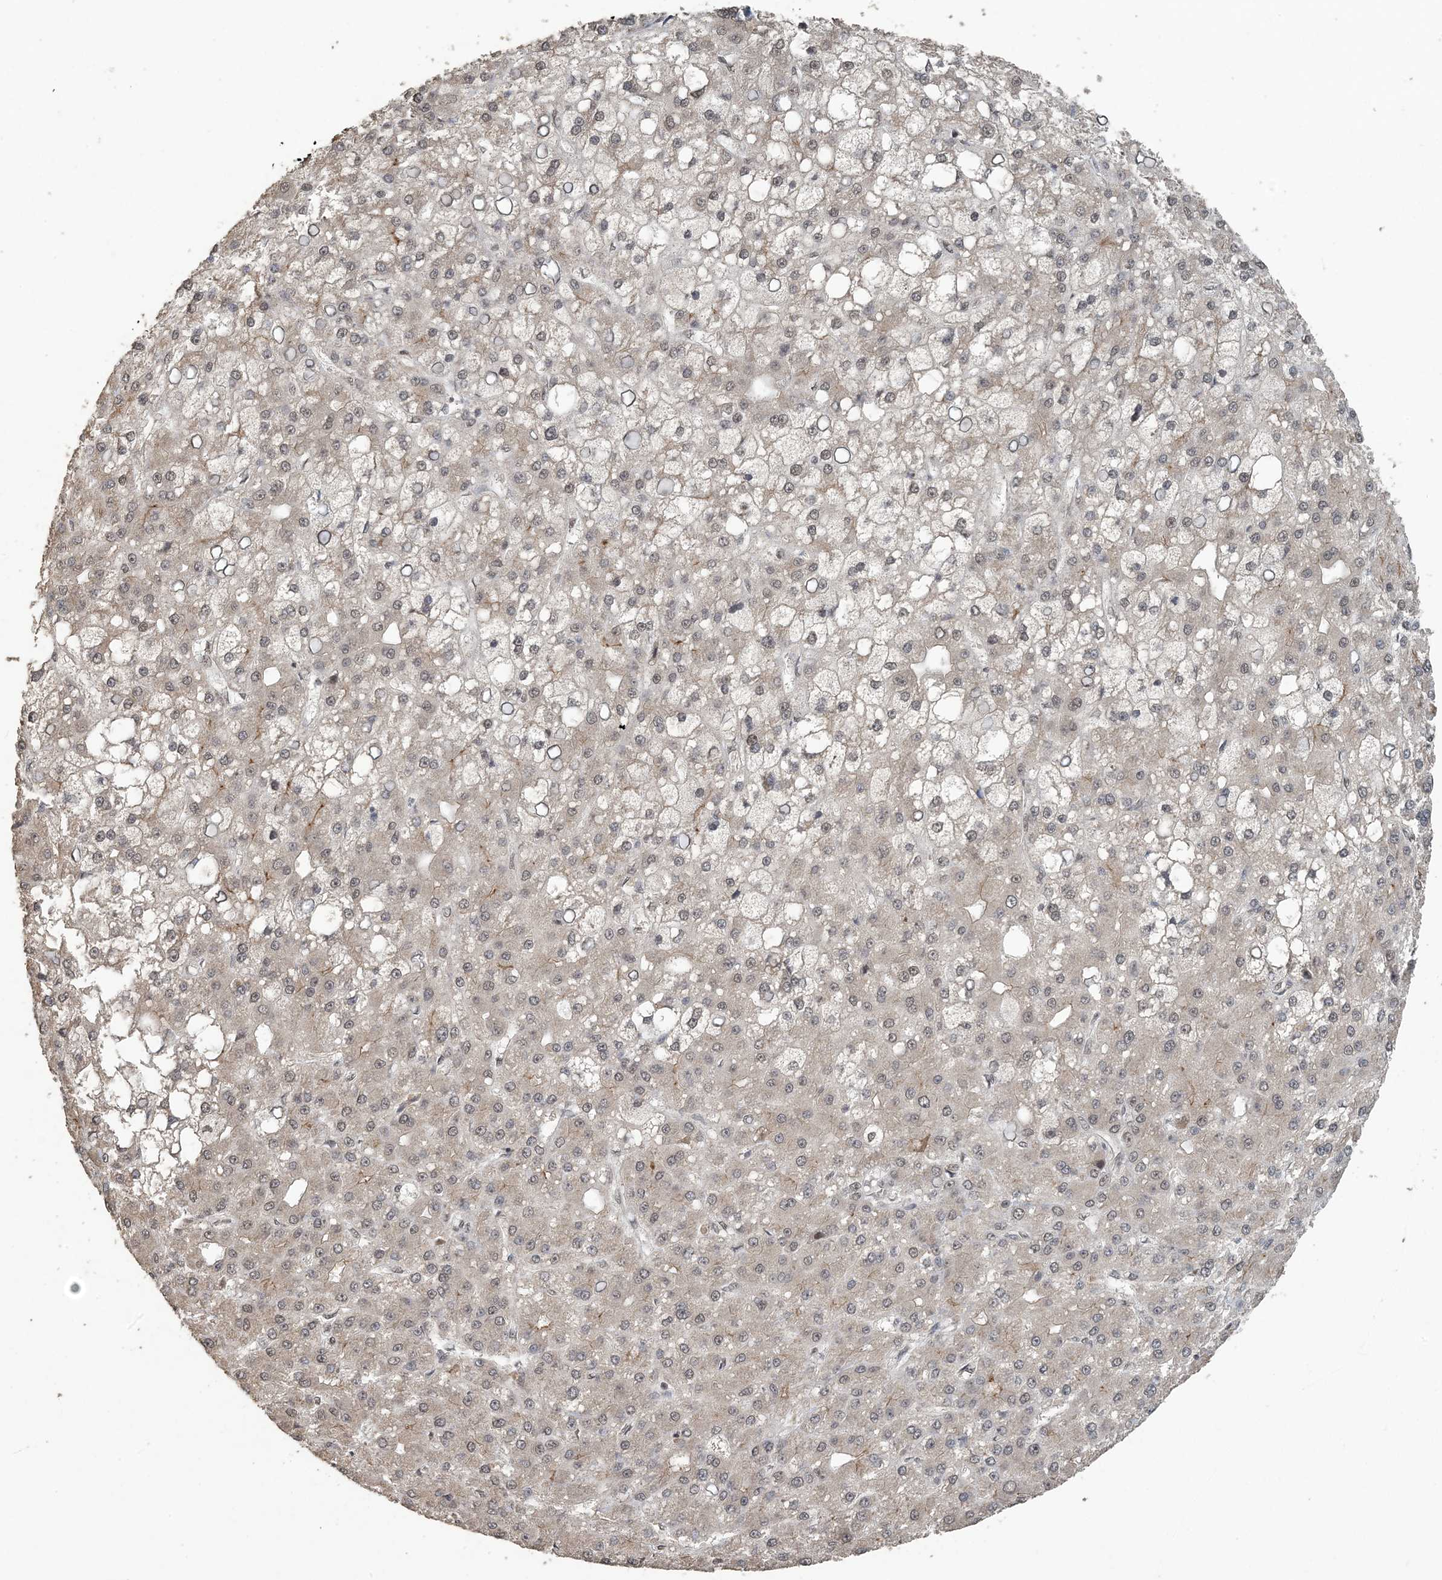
{"staining": {"intensity": "negative", "quantity": "none", "location": "none"}, "tissue": "liver cancer", "cell_type": "Tumor cells", "image_type": "cancer", "snomed": [{"axis": "morphology", "description": "Carcinoma, Hepatocellular, NOS"}, {"axis": "topography", "description": "Liver"}], "caption": "DAB (3,3'-diaminobenzidine) immunohistochemical staining of human liver cancer reveals no significant positivity in tumor cells.", "gene": "MBD2", "patient": {"sex": "male", "age": 67}}